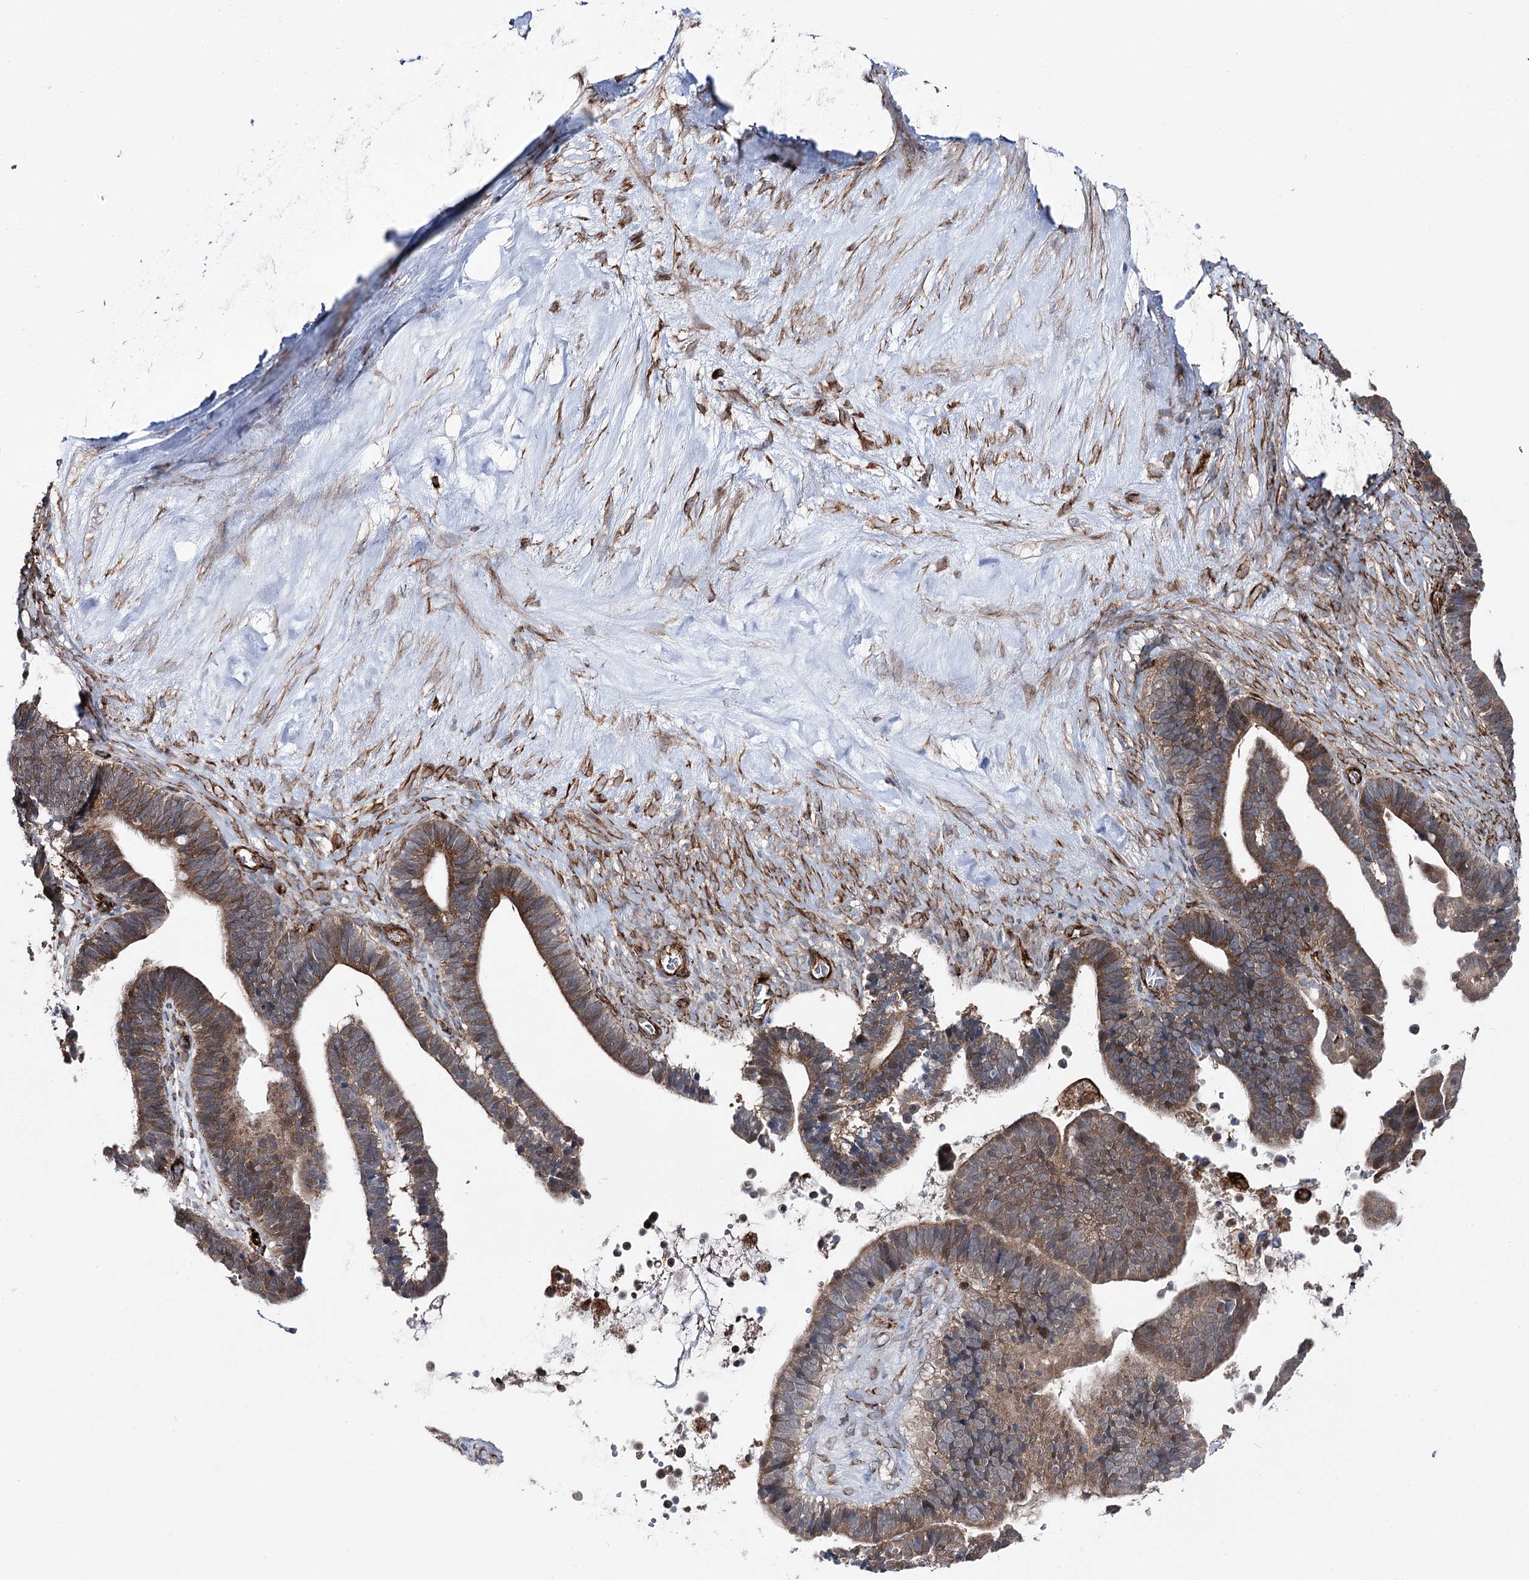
{"staining": {"intensity": "moderate", "quantity": ">75%", "location": "cytoplasmic/membranous"}, "tissue": "ovarian cancer", "cell_type": "Tumor cells", "image_type": "cancer", "snomed": [{"axis": "morphology", "description": "Cystadenocarcinoma, serous, NOS"}, {"axis": "topography", "description": "Ovary"}], "caption": "High-magnification brightfield microscopy of ovarian serous cystadenocarcinoma stained with DAB (3,3'-diaminobenzidine) (brown) and counterstained with hematoxylin (blue). tumor cells exhibit moderate cytoplasmic/membranous positivity is seen in approximately>75% of cells.", "gene": "MIB1", "patient": {"sex": "female", "age": 56}}